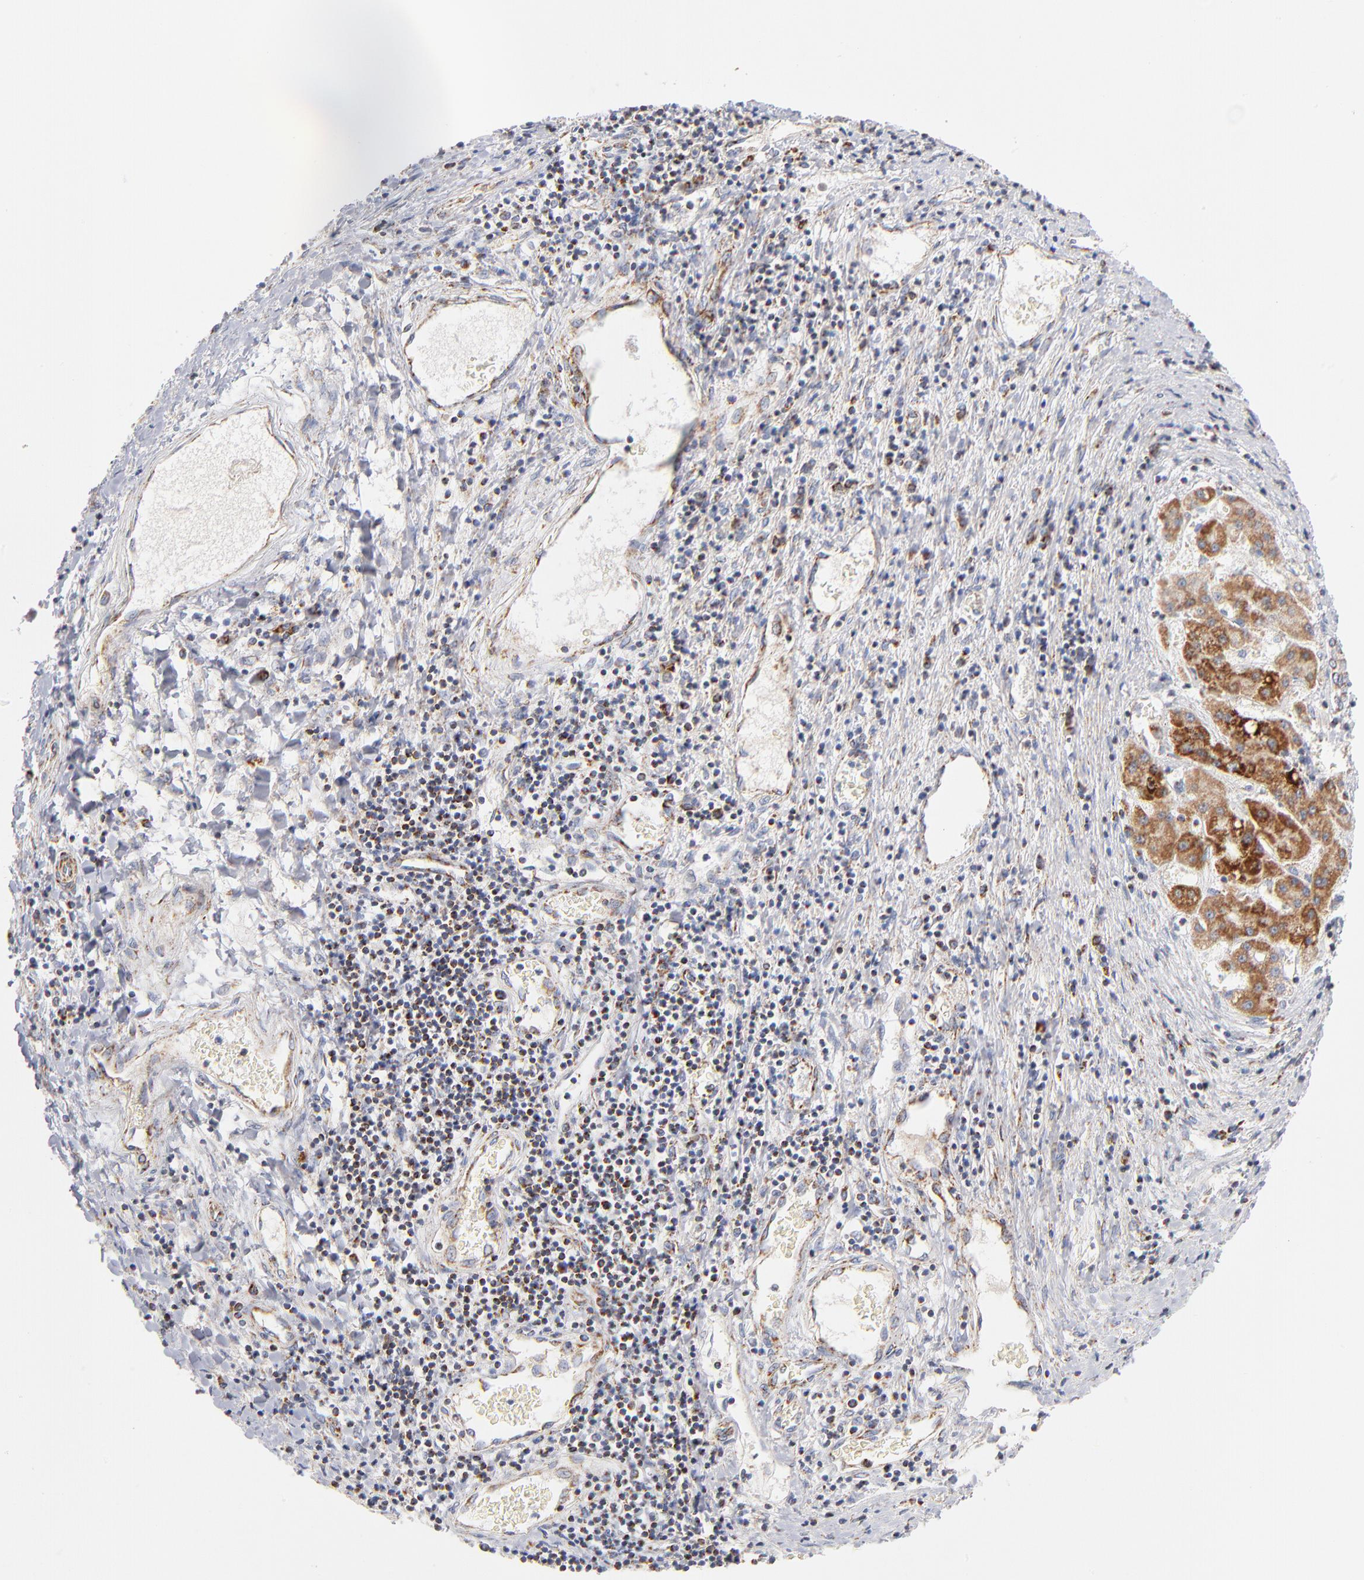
{"staining": {"intensity": "moderate", "quantity": ">75%", "location": "cytoplasmic/membranous"}, "tissue": "liver cancer", "cell_type": "Tumor cells", "image_type": "cancer", "snomed": [{"axis": "morphology", "description": "Carcinoma, Hepatocellular, NOS"}, {"axis": "topography", "description": "Liver"}], "caption": "Immunohistochemical staining of human hepatocellular carcinoma (liver) reveals medium levels of moderate cytoplasmic/membranous protein staining in about >75% of tumor cells.", "gene": "DLAT", "patient": {"sex": "male", "age": 24}}